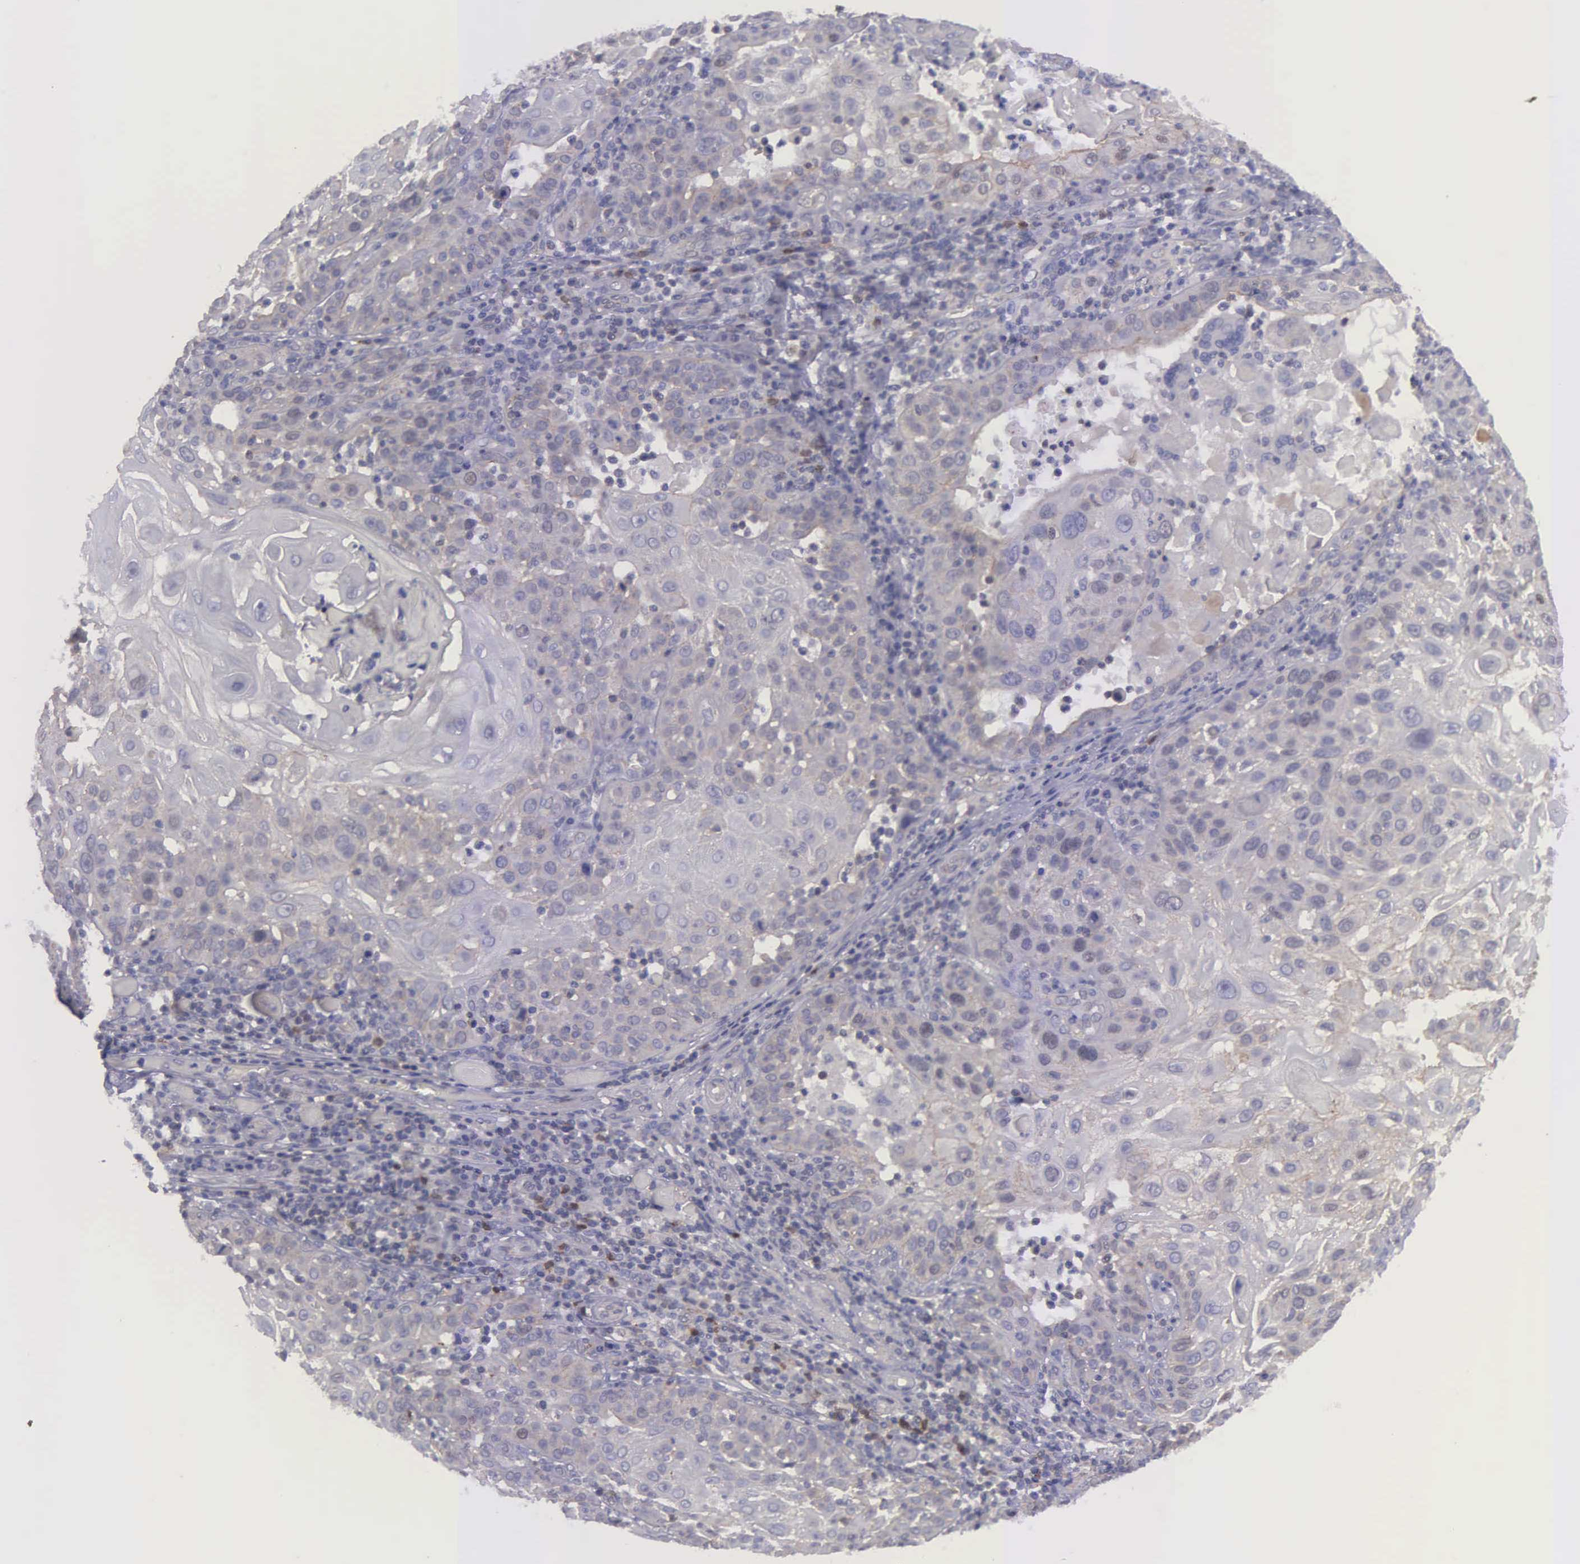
{"staining": {"intensity": "negative", "quantity": "none", "location": "none"}, "tissue": "skin cancer", "cell_type": "Tumor cells", "image_type": "cancer", "snomed": [{"axis": "morphology", "description": "Squamous cell carcinoma, NOS"}, {"axis": "topography", "description": "Skin"}], "caption": "There is no significant positivity in tumor cells of skin cancer.", "gene": "MICAL3", "patient": {"sex": "female", "age": 89}}